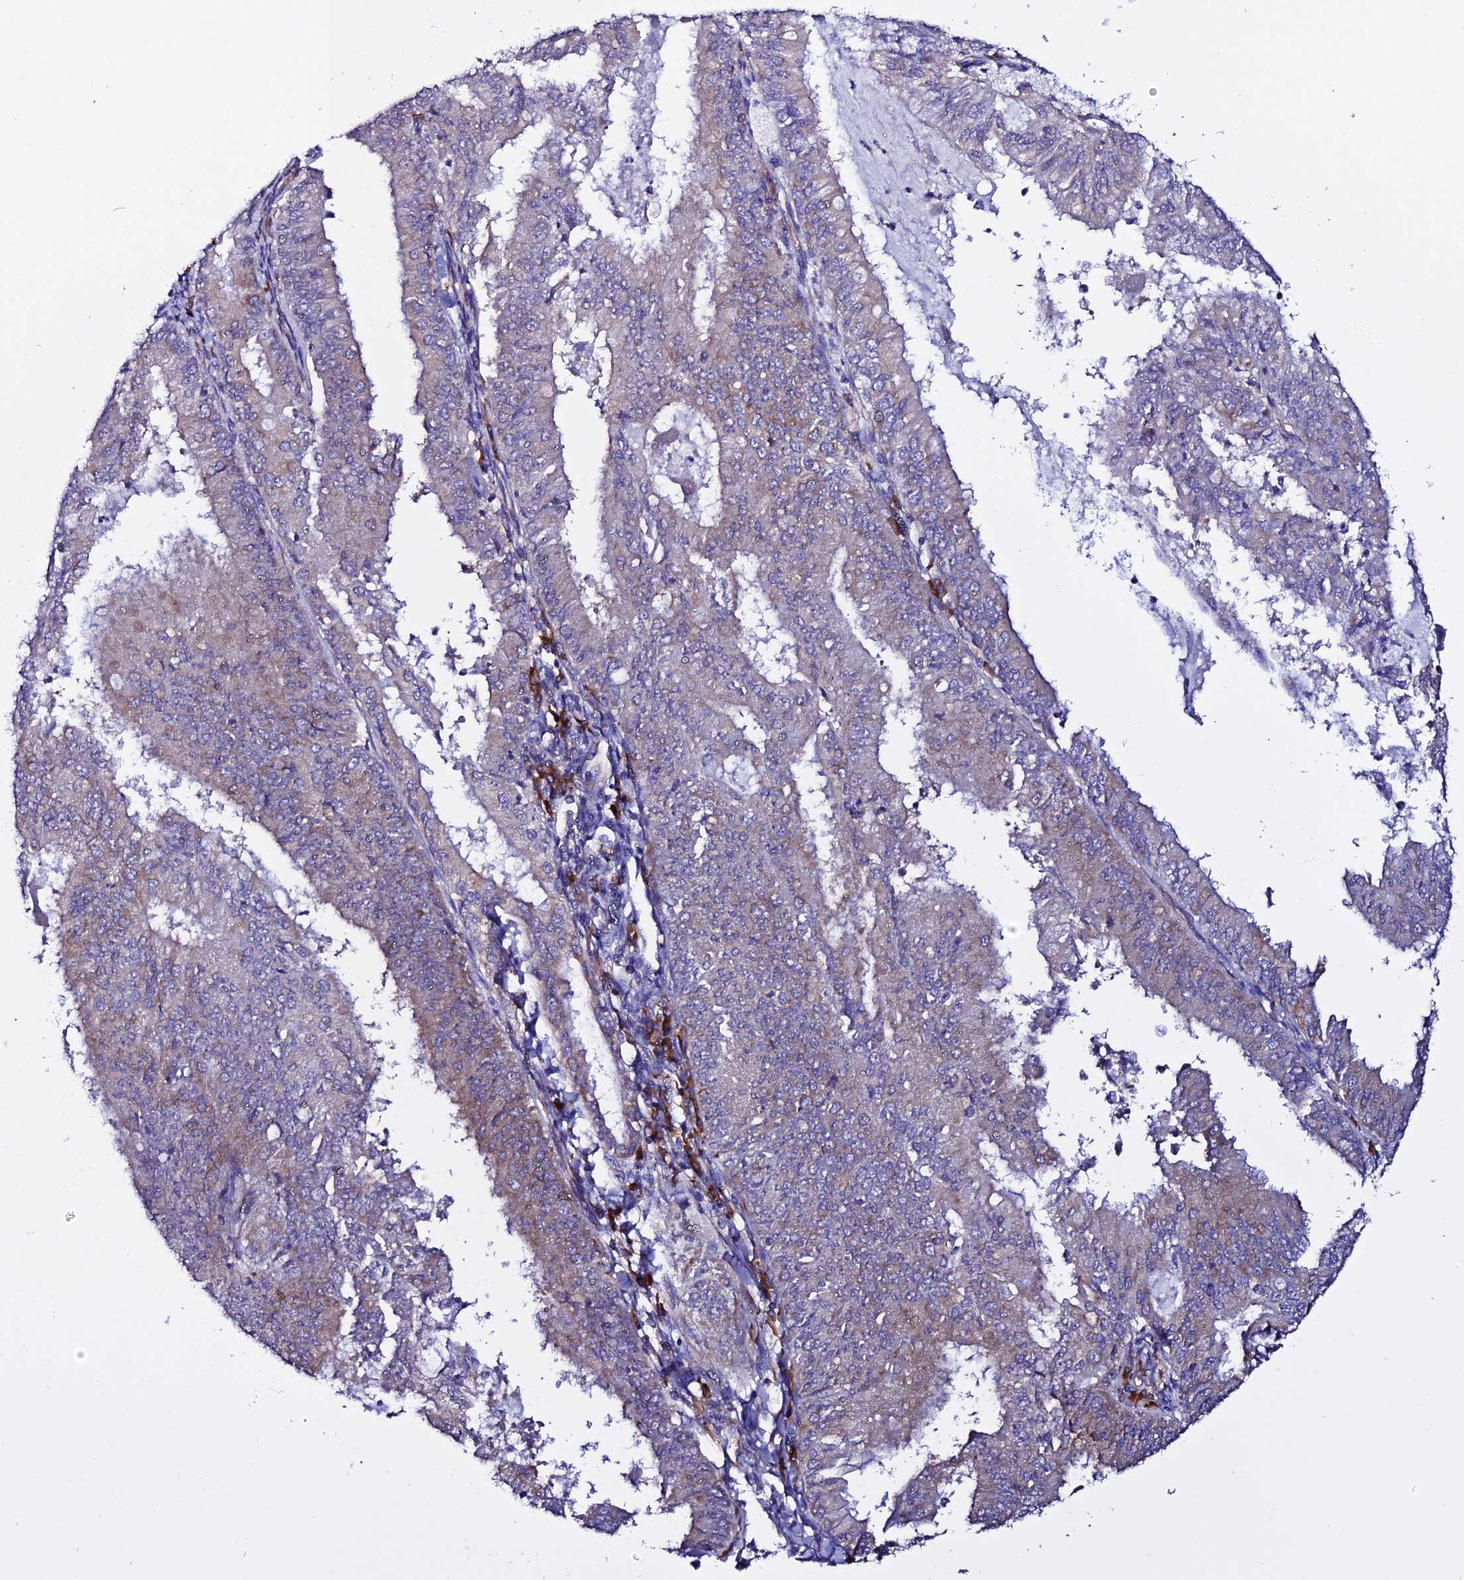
{"staining": {"intensity": "moderate", "quantity": "25%-75%", "location": "cytoplasmic/membranous"}, "tissue": "endometrial cancer", "cell_type": "Tumor cells", "image_type": "cancer", "snomed": [{"axis": "morphology", "description": "Adenocarcinoma, NOS"}, {"axis": "topography", "description": "Endometrium"}], "caption": "A histopathology image of endometrial adenocarcinoma stained for a protein exhibits moderate cytoplasmic/membranous brown staining in tumor cells.", "gene": "EEF1G", "patient": {"sex": "female", "age": 57}}